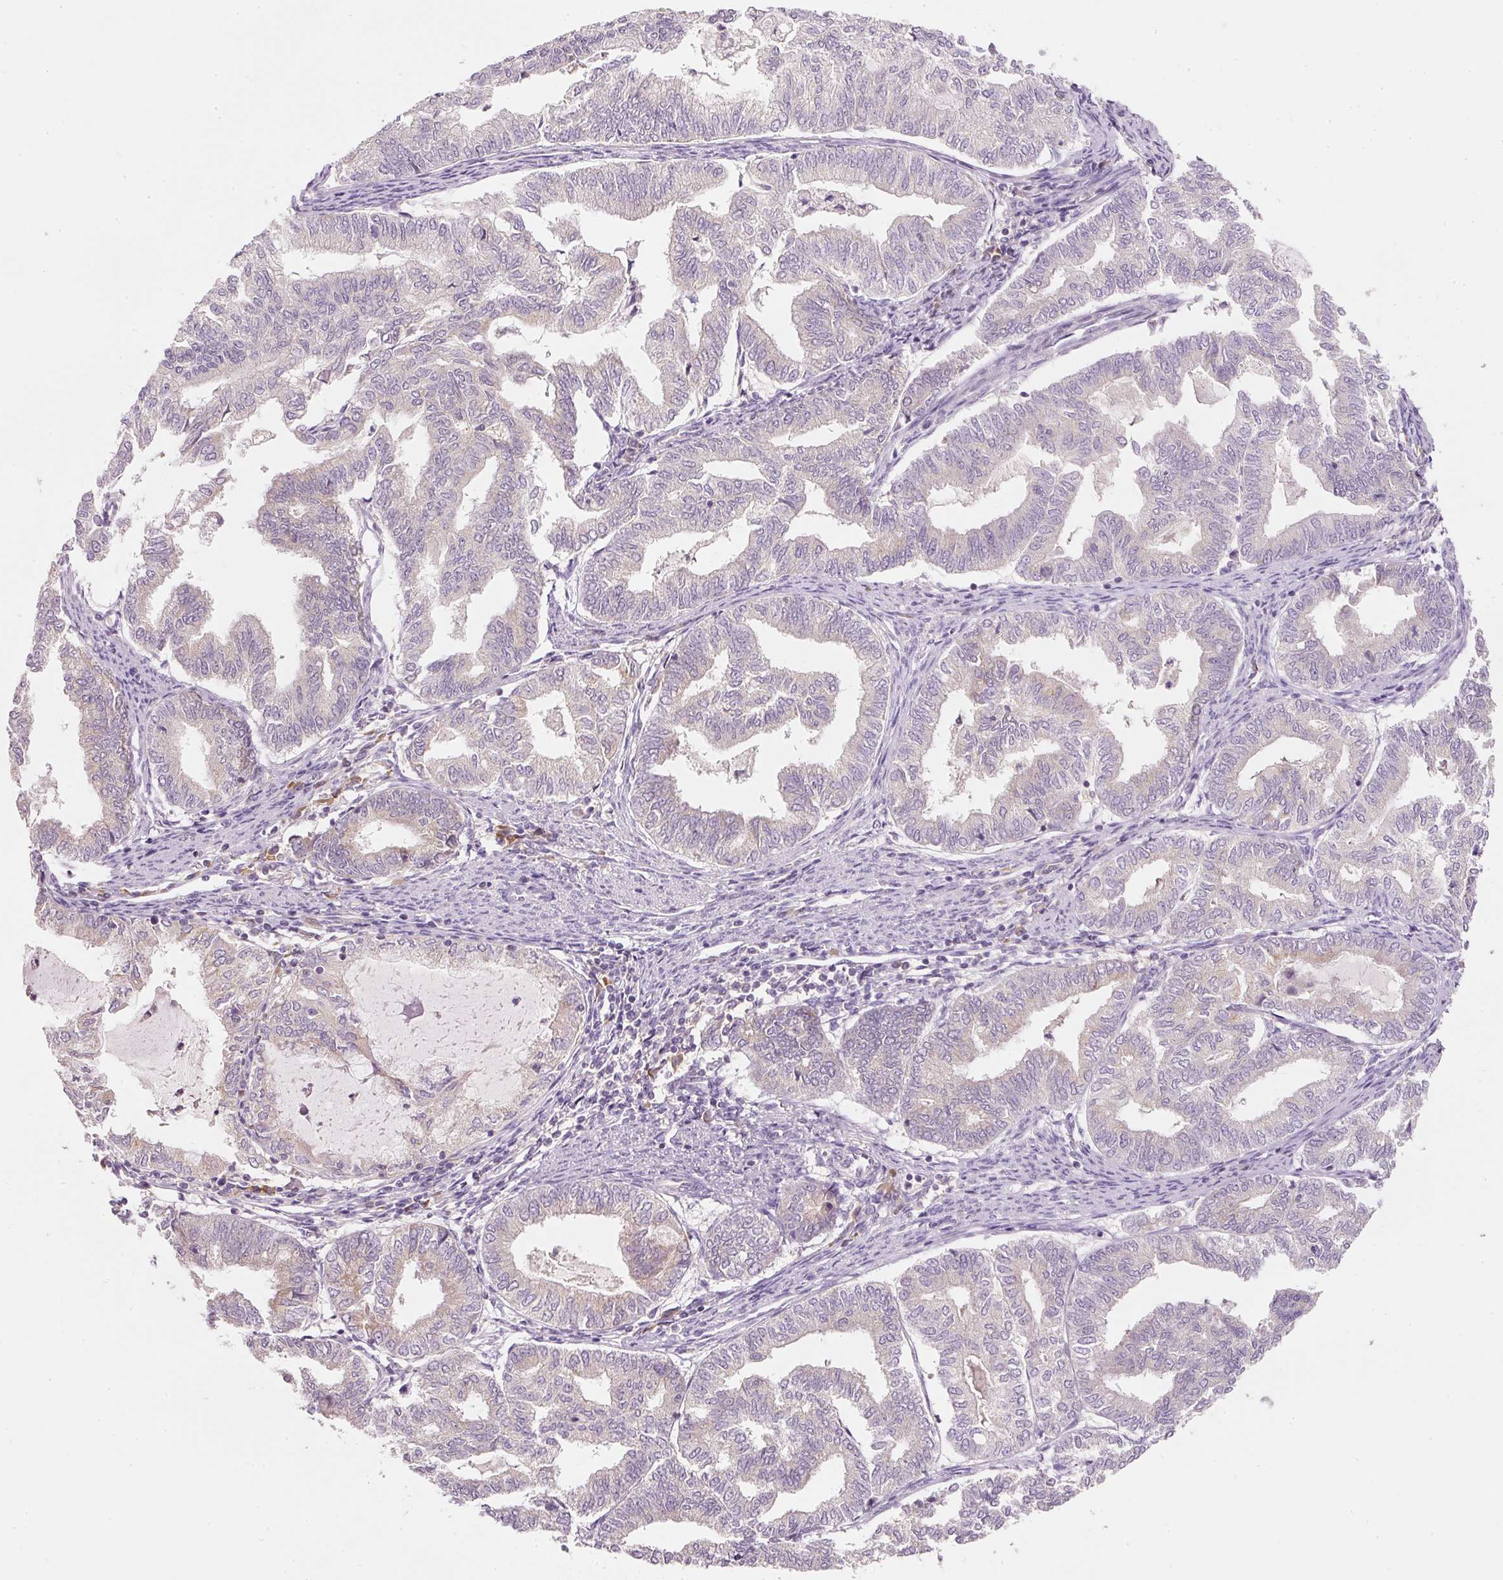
{"staining": {"intensity": "negative", "quantity": "none", "location": "none"}, "tissue": "endometrial cancer", "cell_type": "Tumor cells", "image_type": "cancer", "snomed": [{"axis": "morphology", "description": "Adenocarcinoma, NOS"}, {"axis": "topography", "description": "Endometrium"}], "caption": "High magnification brightfield microscopy of adenocarcinoma (endometrial) stained with DAB (brown) and counterstained with hematoxylin (blue): tumor cells show no significant staining.", "gene": "RNF167", "patient": {"sex": "female", "age": 79}}